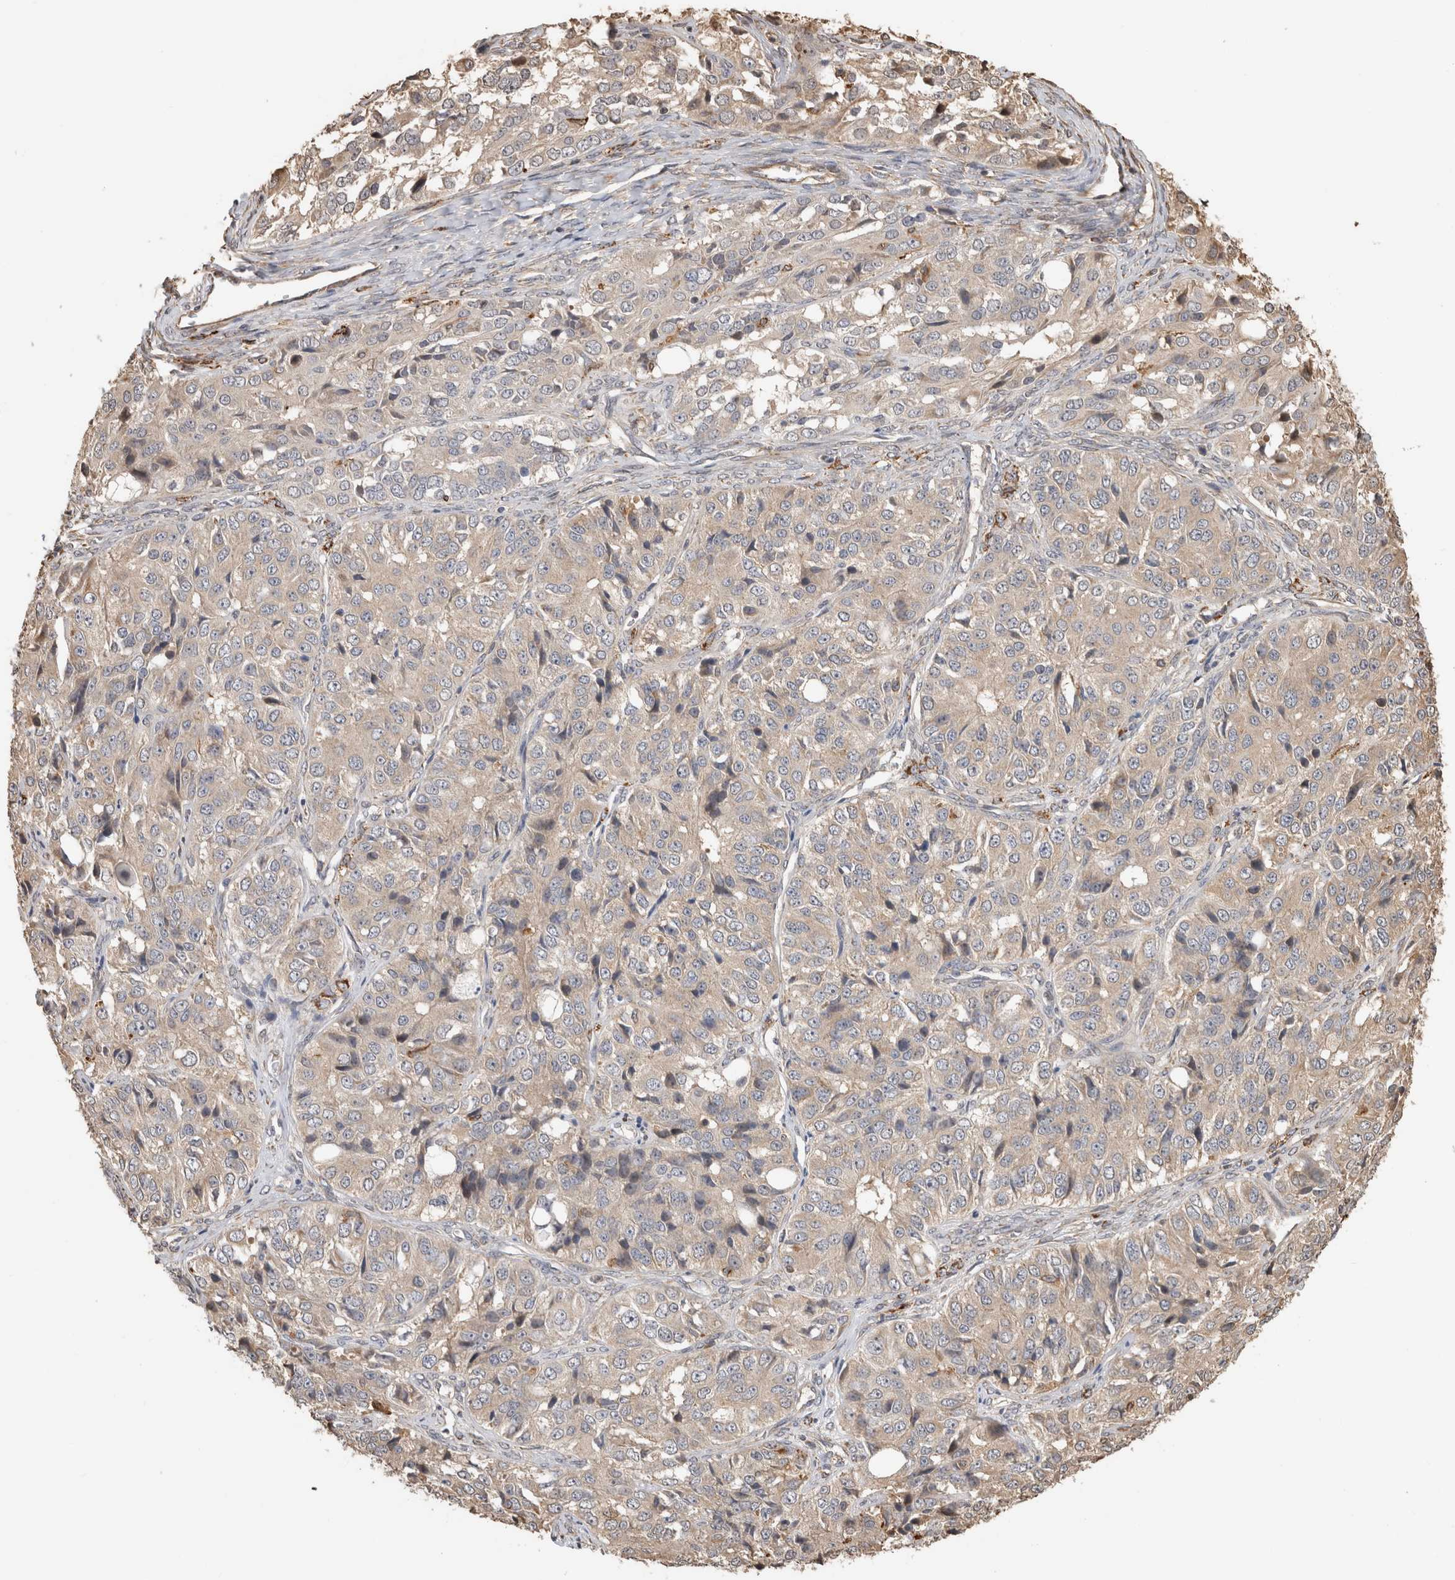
{"staining": {"intensity": "weak", "quantity": "<25%", "location": "cytoplasmic/membranous"}, "tissue": "ovarian cancer", "cell_type": "Tumor cells", "image_type": "cancer", "snomed": [{"axis": "morphology", "description": "Carcinoma, endometroid"}, {"axis": "topography", "description": "Ovary"}], "caption": "Human endometroid carcinoma (ovarian) stained for a protein using immunohistochemistry (IHC) shows no expression in tumor cells.", "gene": "CLIP1", "patient": {"sex": "female", "age": 51}}